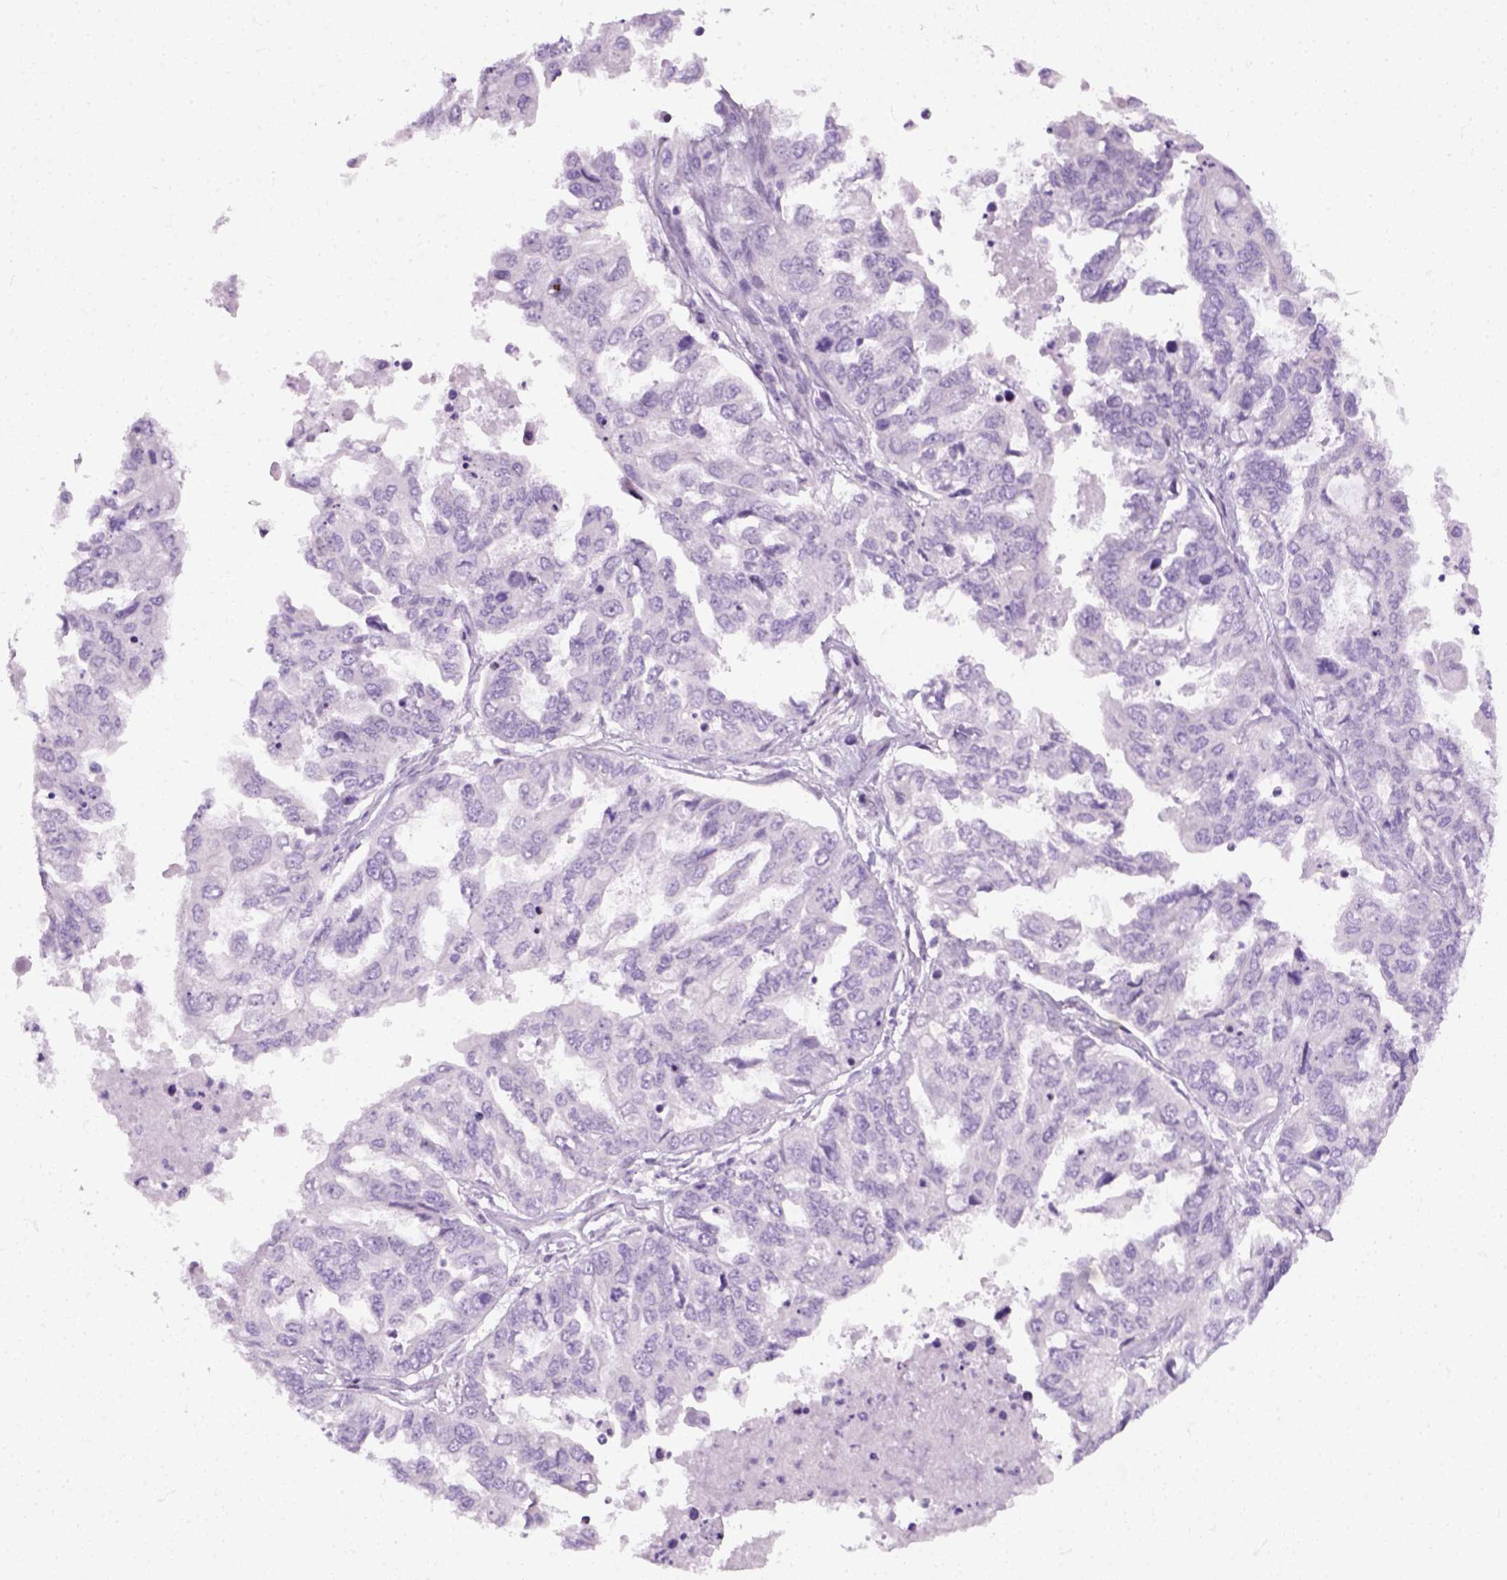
{"staining": {"intensity": "negative", "quantity": "none", "location": "none"}, "tissue": "ovarian cancer", "cell_type": "Tumor cells", "image_type": "cancer", "snomed": [{"axis": "morphology", "description": "Cystadenocarcinoma, serous, NOS"}, {"axis": "topography", "description": "Ovary"}], "caption": "Human ovarian cancer stained for a protein using immunohistochemistry reveals no expression in tumor cells.", "gene": "SLC12A5", "patient": {"sex": "female", "age": 53}}